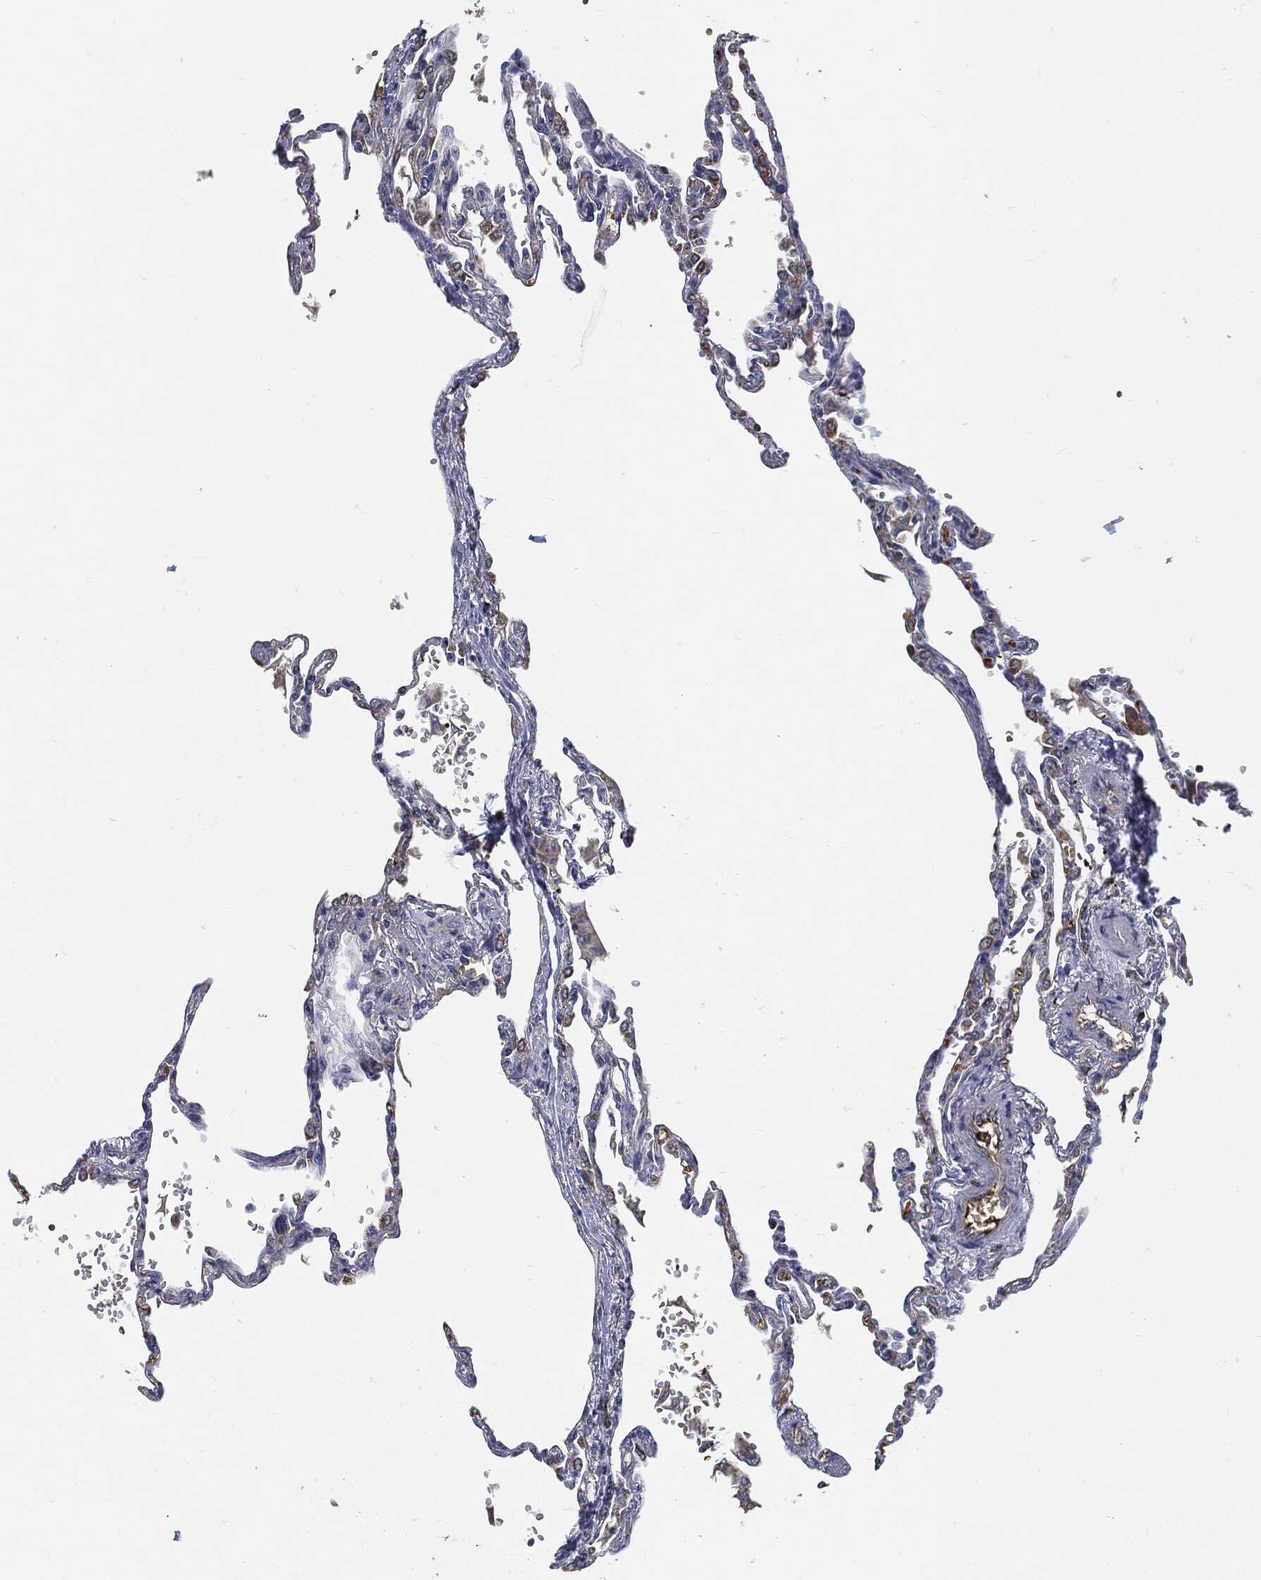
{"staining": {"intensity": "negative", "quantity": "none", "location": "none"}, "tissue": "lung", "cell_type": "Alveolar cells", "image_type": "normal", "snomed": [{"axis": "morphology", "description": "Normal tissue, NOS"}, {"axis": "topography", "description": "Lung"}], "caption": "This is an IHC image of benign human lung. There is no staining in alveolar cells.", "gene": "PRDX4", "patient": {"sex": "male", "age": 78}}